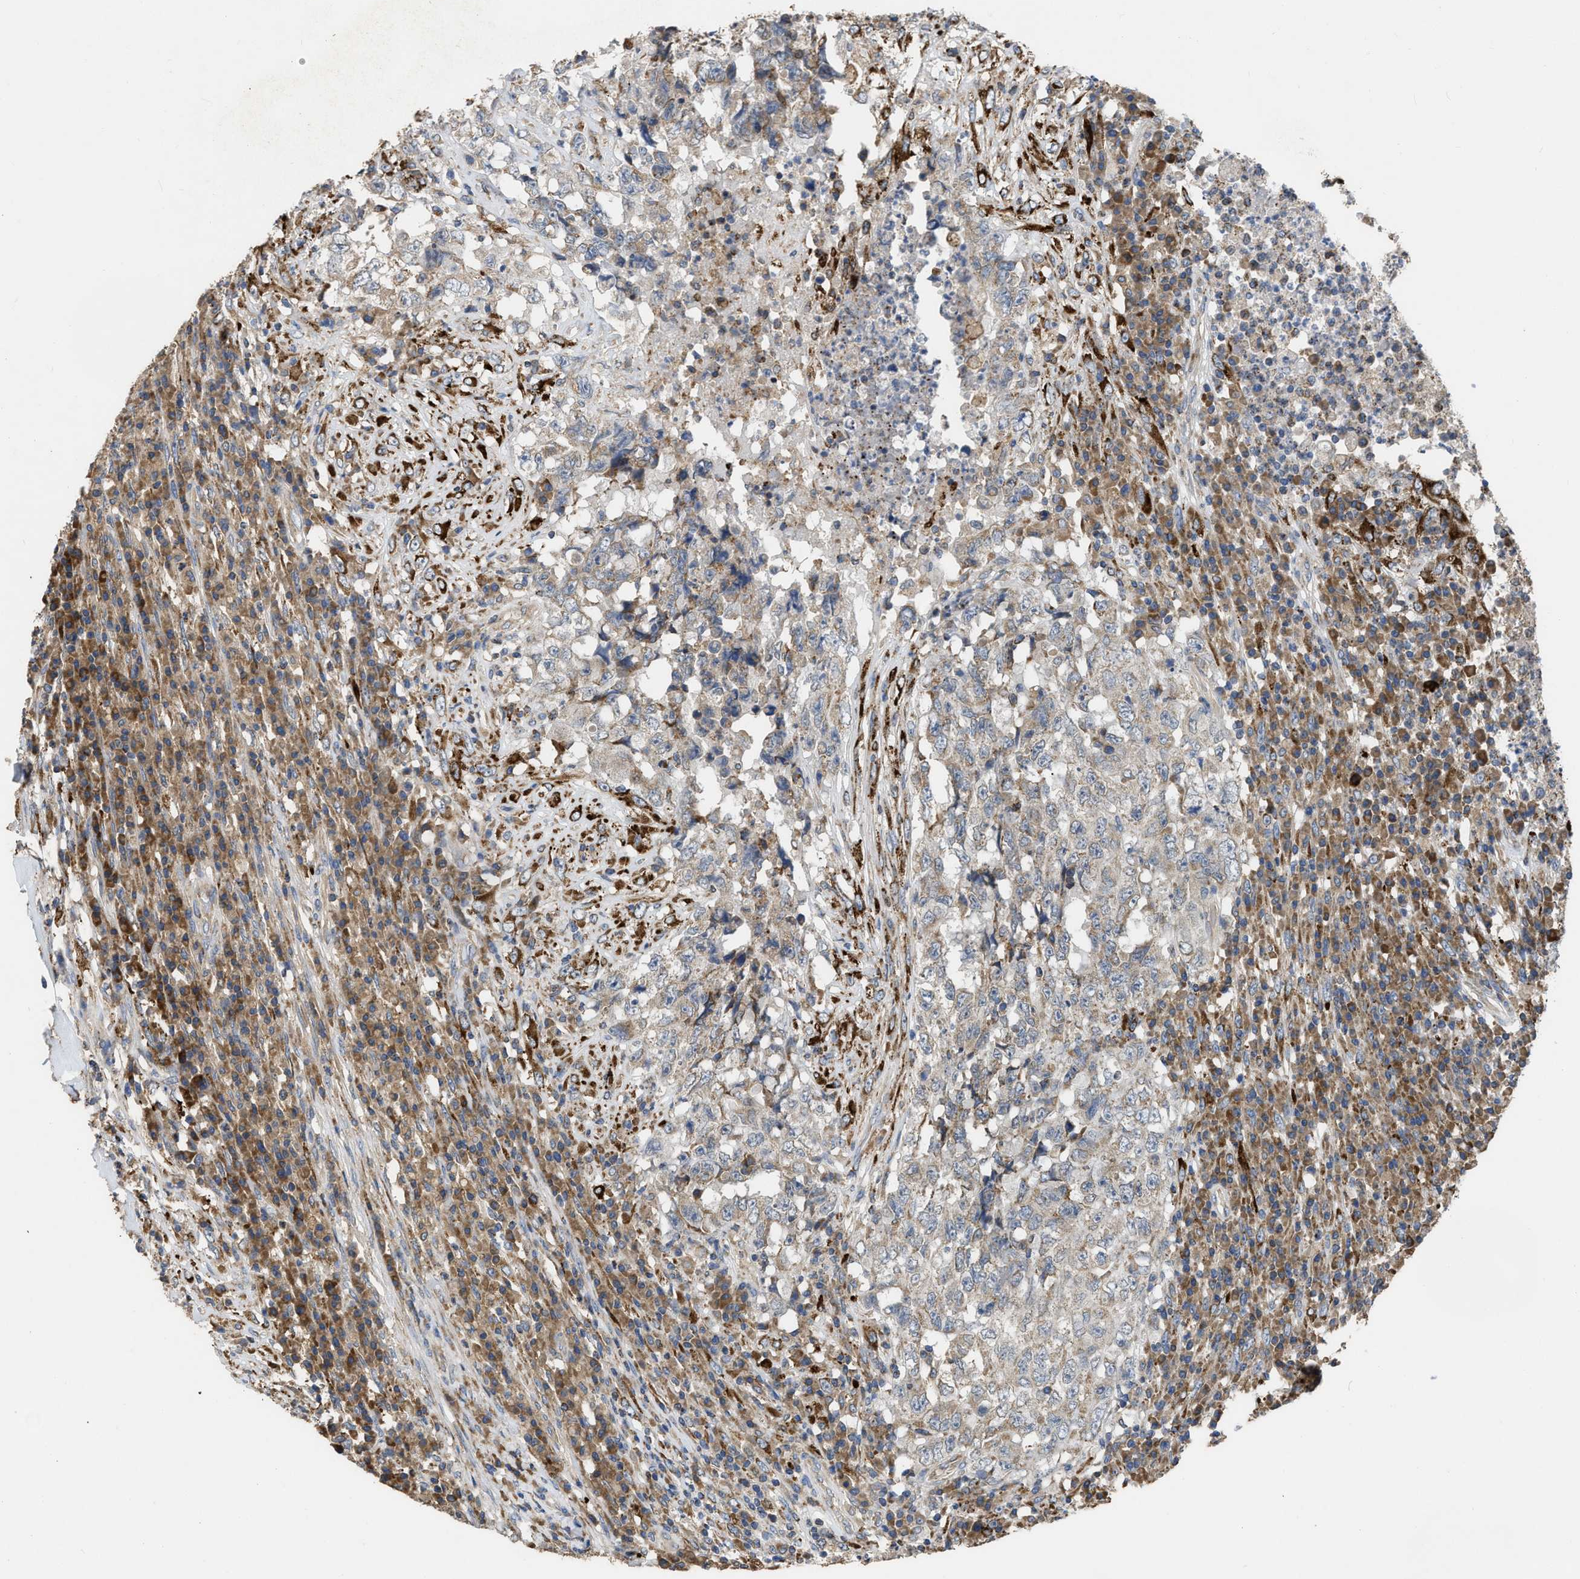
{"staining": {"intensity": "weak", "quantity": "<25%", "location": "cytoplasmic/membranous"}, "tissue": "testis cancer", "cell_type": "Tumor cells", "image_type": "cancer", "snomed": [{"axis": "morphology", "description": "Necrosis, NOS"}, {"axis": "morphology", "description": "Carcinoma, Embryonal, NOS"}, {"axis": "topography", "description": "Testis"}], "caption": "The histopathology image exhibits no significant staining in tumor cells of testis embryonal carcinoma.", "gene": "AK2", "patient": {"sex": "male", "age": 19}}